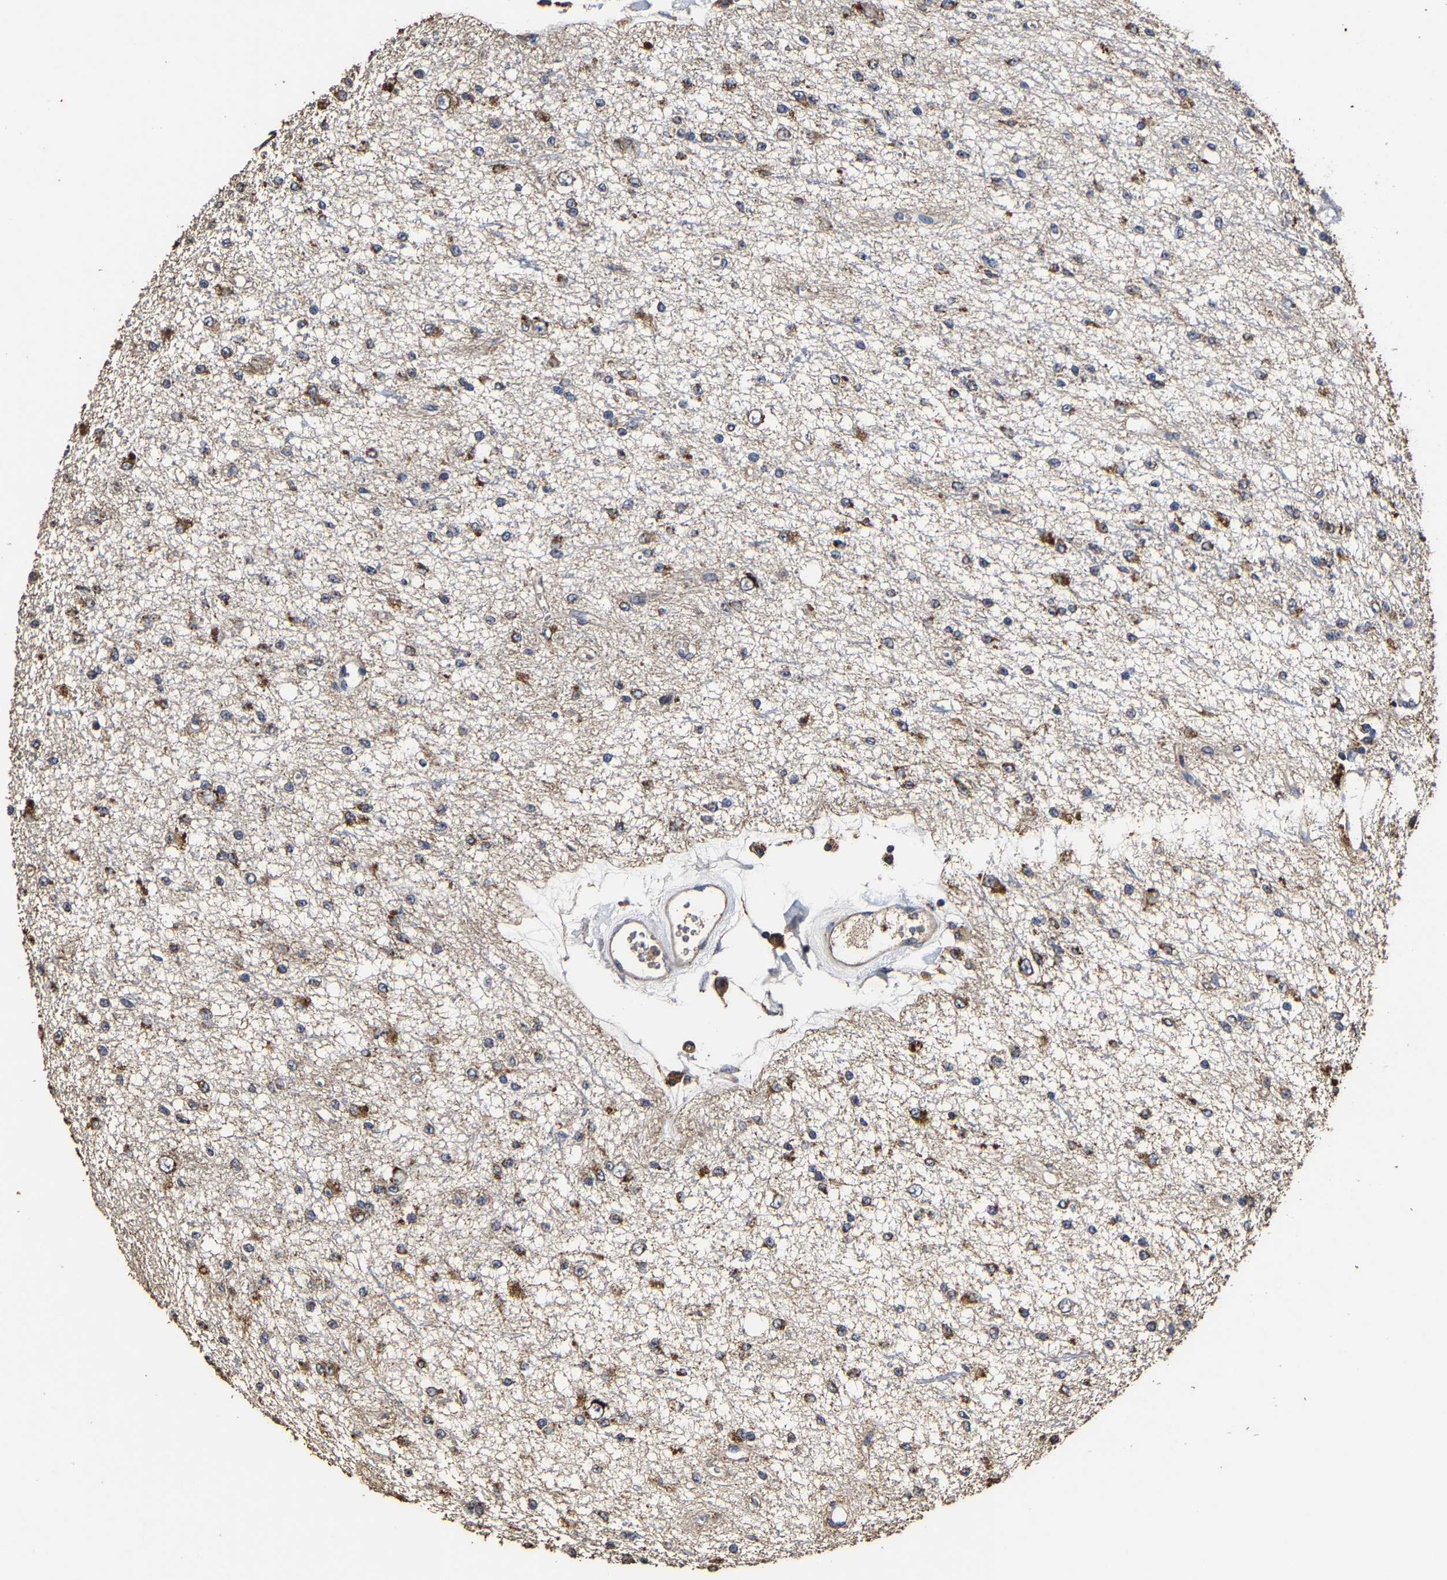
{"staining": {"intensity": "moderate", "quantity": "25%-75%", "location": "cytoplasmic/membranous"}, "tissue": "glioma", "cell_type": "Tumor cells", "image_type": "cancer", "snomed": [{"axis": "morphology", "description": "Glioma, malignant, Low grade"}, {"axis": "topography", "description": "Brain"}], "caption": "This histopathology image shows IHC staining of malignant low-grade glioma, with medium moderate cytoplasmic/membranous expression in approximately 25%-75% of tumor cells.", "gene": "PPM1K", "patient": {"sex": "male", "age": 38}}